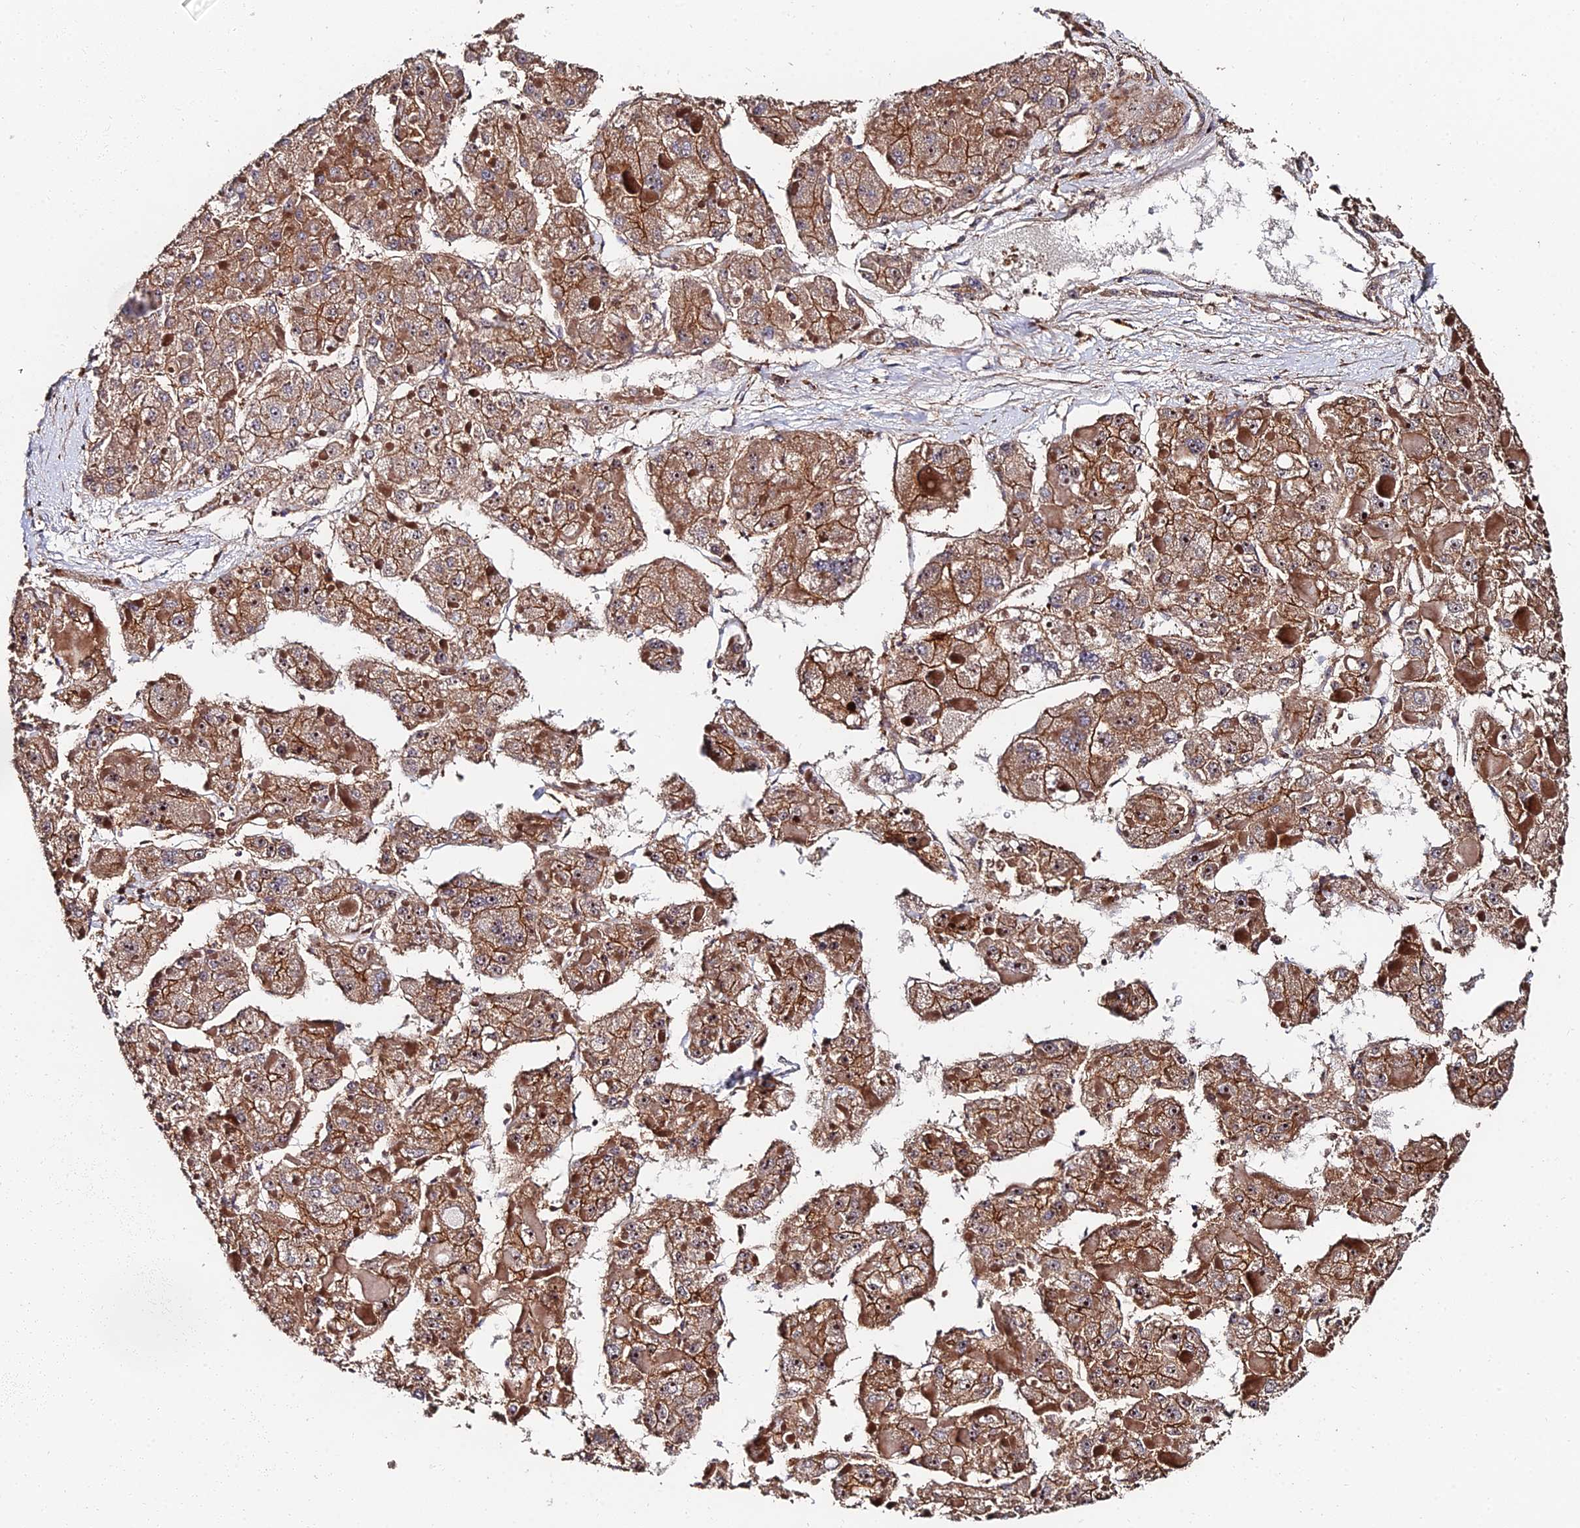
{"staining": {"intensity": "moderate", "quantity": "25%-75%", "location": "cytoplasmic/membranous"}, "tissue": "liver cancer", "cell_type": "Tumor cells", "image_type": "cancer", "snomed": [{"axis": "morphology", "description": "Carcinoma, Hepatocellular, NOS"}, {"axis": "topography", "description": "Liver"}], "caption": "An image showing moderate cytoplasmic/membranous positivity in about 25%-75% of tumor cells in hepatocellular carcinoma (liver), as visualized by brown immunohistochemical staining.", "gene": "EXT1", "patient": {"sex": "female", "age": 73}}